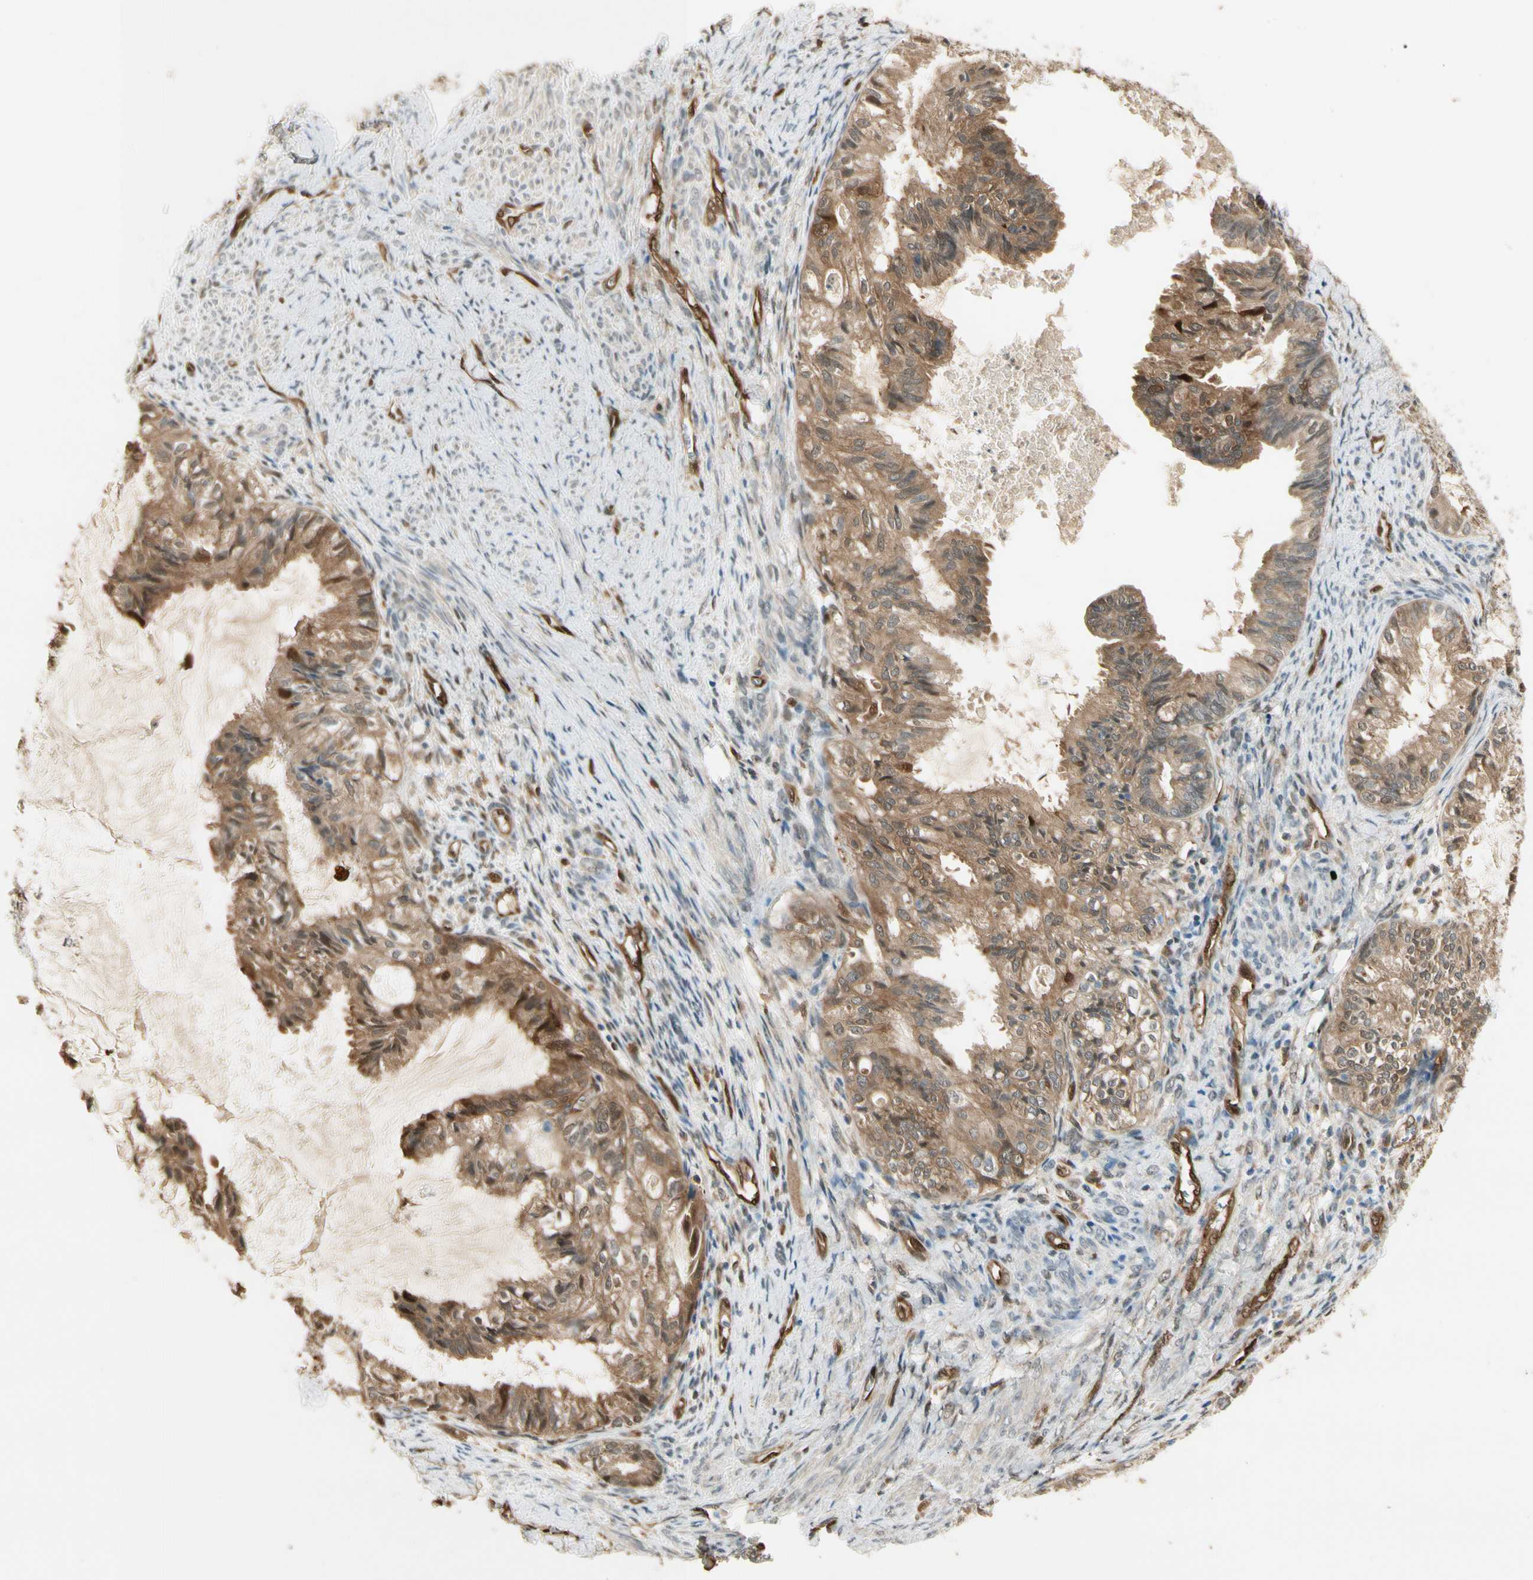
{"staining": {"intensity": "moderate", "quantity": ">75%", "location": "cytoplasmic/membranous"}, "tissue": "cervical cancer", "cell_type": "Tumor cells", "image_type": "cancer", "snomed": [{"axis": "morphology", "description": "Normal tissue, NOS"}, {"axis": "morphology", "description": "Adenocarcinoma, NOS"}, {"axis": "topography", "description": "Cervix"}, {"axis": "topography", "description": "Endometrium"}], "caption": "This photomicrograph exhibits adenocarcinoma (cervical) stained with IHC to label a protein in brown. The cytoplasmic/membranous of tumor cells show moderate positivity for the protein. Nuclei are counter-stained blue.", "gene": "SERPINB6", "patient": {"sex": "female", "age": 86}}